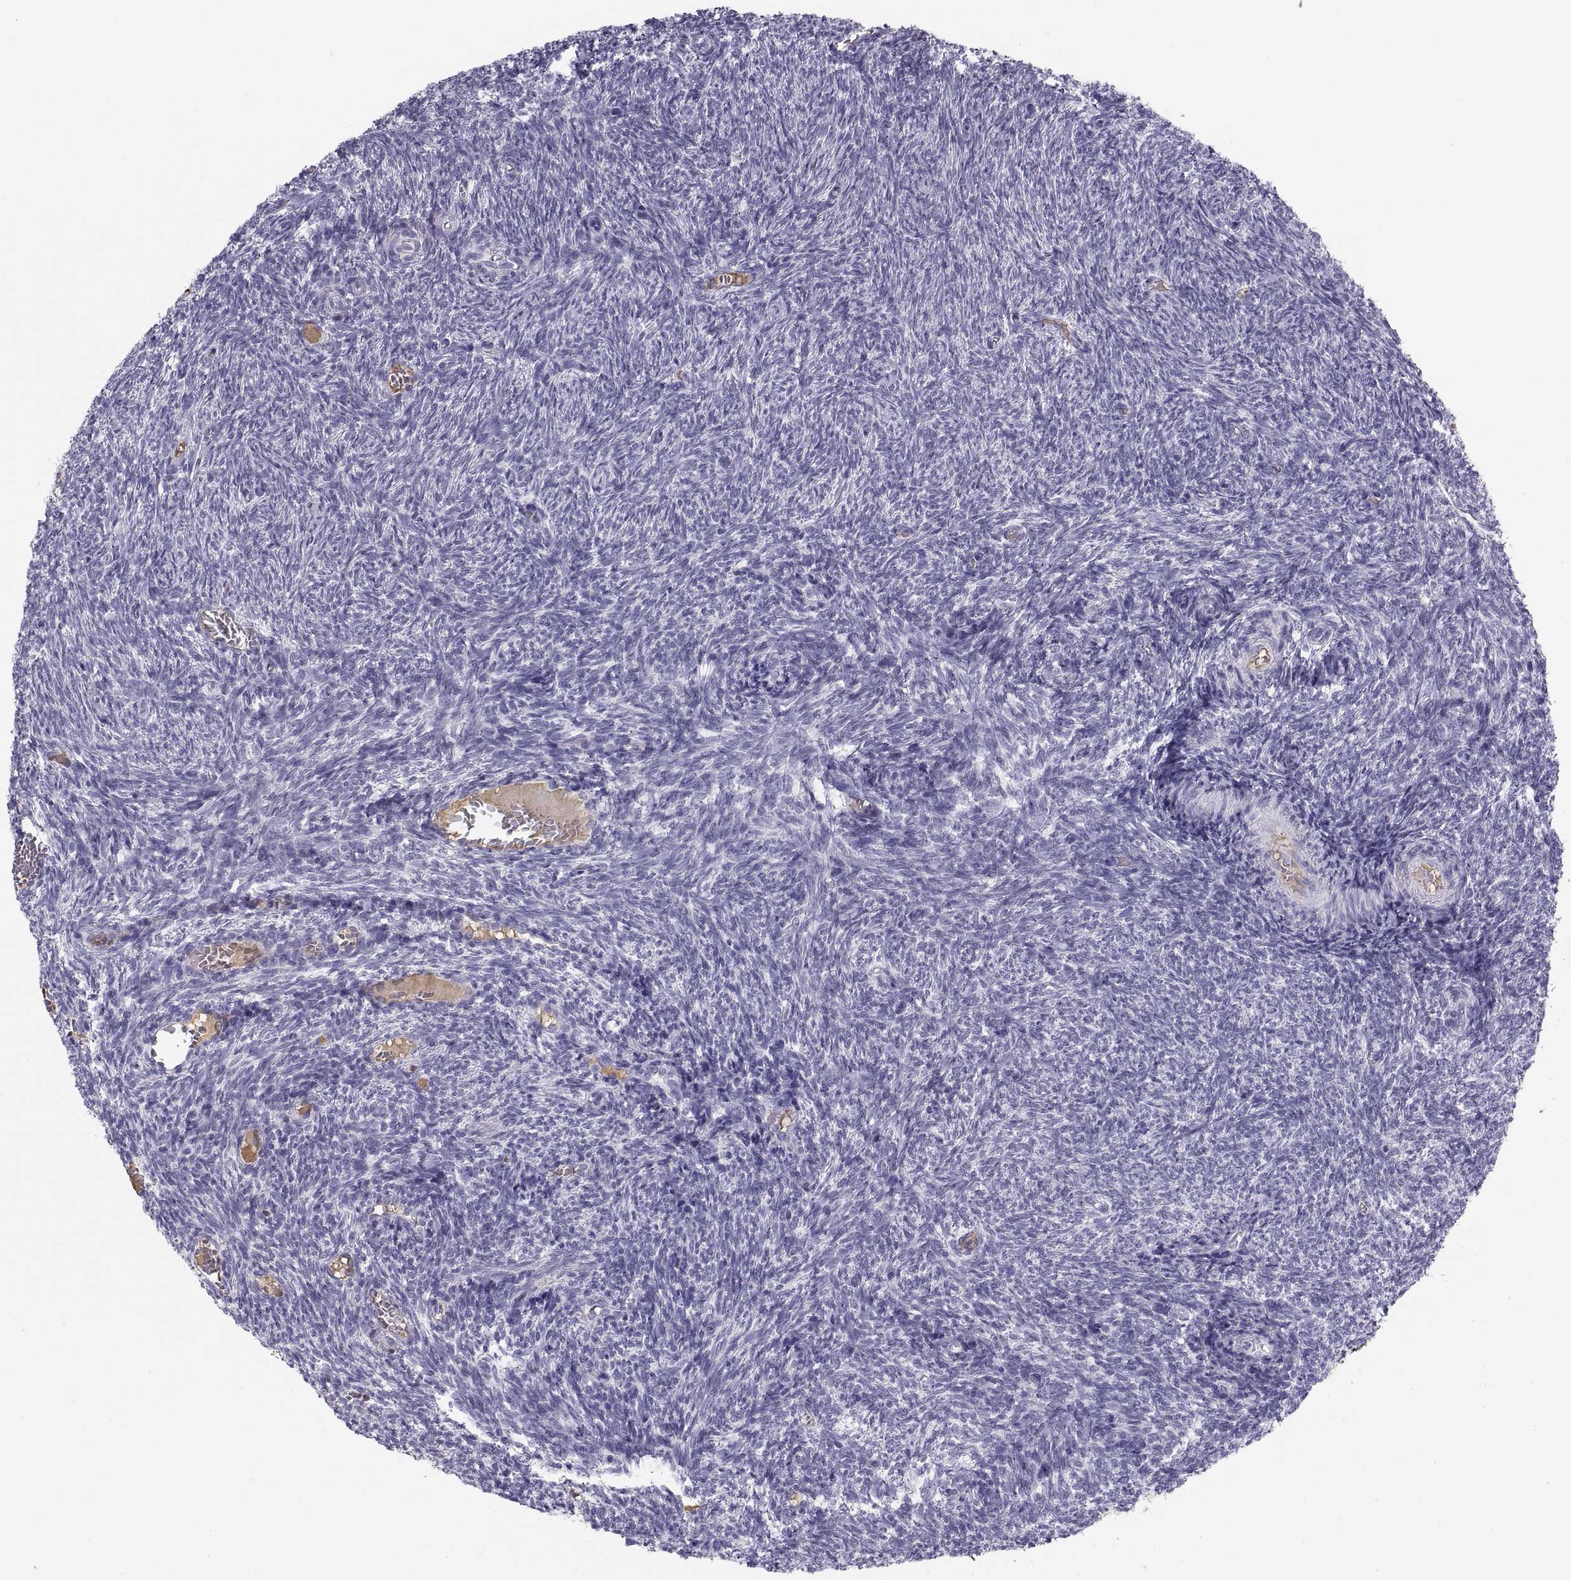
{"staining": {"intensity": "negative", "quantity": "none", "location": "none"}, "tissue": "ovary", "cell_type": "Follicle cells", "image_type": "normal", "snomed": [{"axis": "morphology", "description": "Normal tissue, NOS"}, {"axis": "topography", "description": "Ovary"}], "caption": "Immunohistochemical staining of unremarkable ovary exhibits no significant expression in follicle cells. (DAB (3,3'-diaminobenzidine) immunohistochemistry (IHC) with hematoxylin counter stain).", "gene": "MAGEB2", "patient": {"sex": "female", "age": 39}}